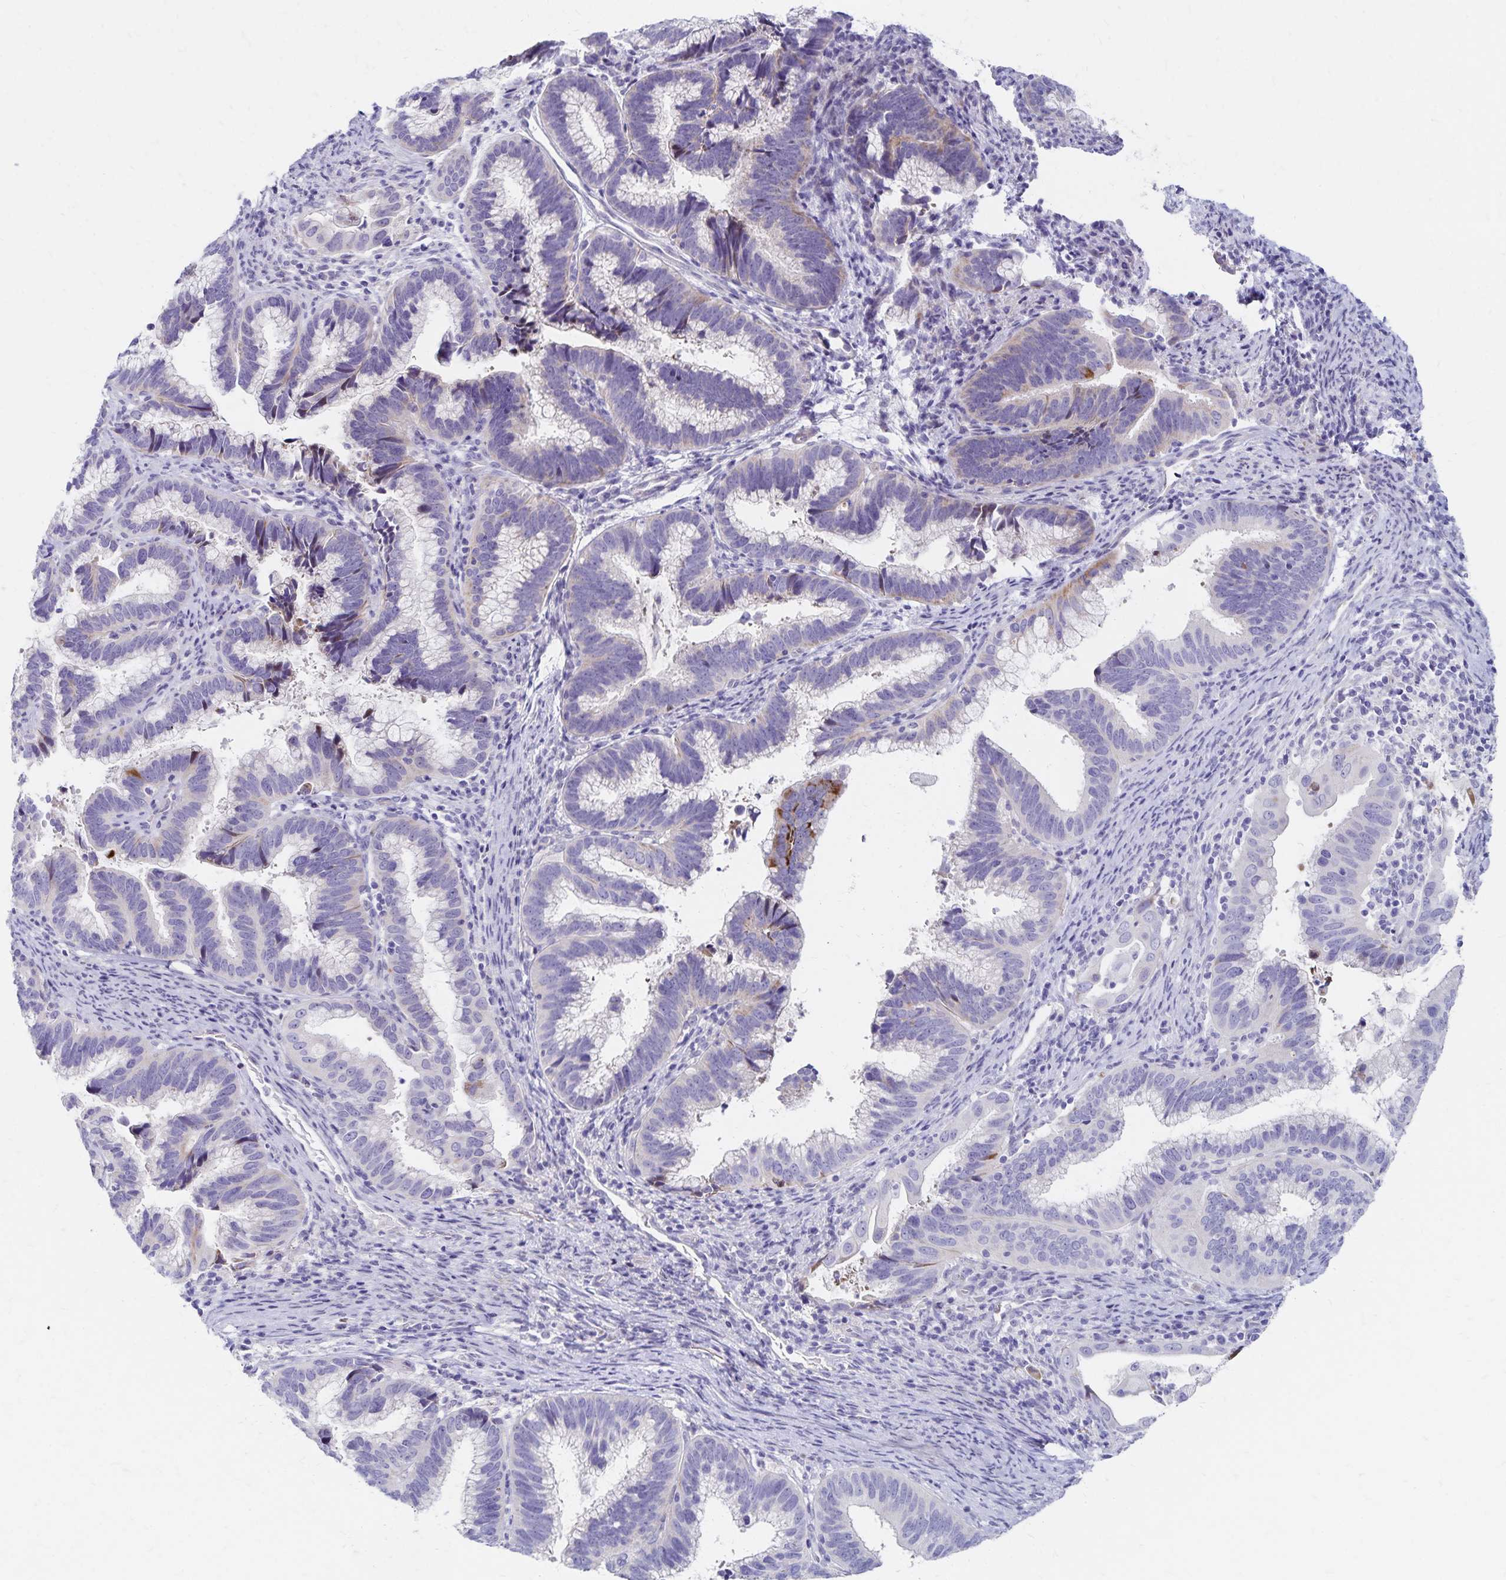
{"staining": {"intensity": "strong", "quantity": "<25%", "location": "cytoplasmic/membranous"}, "tissue": "cervical cancer", "cell_type": "Tumor cells", "image_type": "cancer", "snomed": [{"axis": "morphology", "description": "Adenocarcinoma, NOS"}, {"axis": "topography", "description": "Cervix"}], "caption": "Protein positivity by IHC exhibits strong cytoplasmic/membranous positivity in approximately <25% of tumor cells in adenocarcinoma (cervical).", "gene": "NECAP1", "patient": {"sex": "female", "age": 61}}